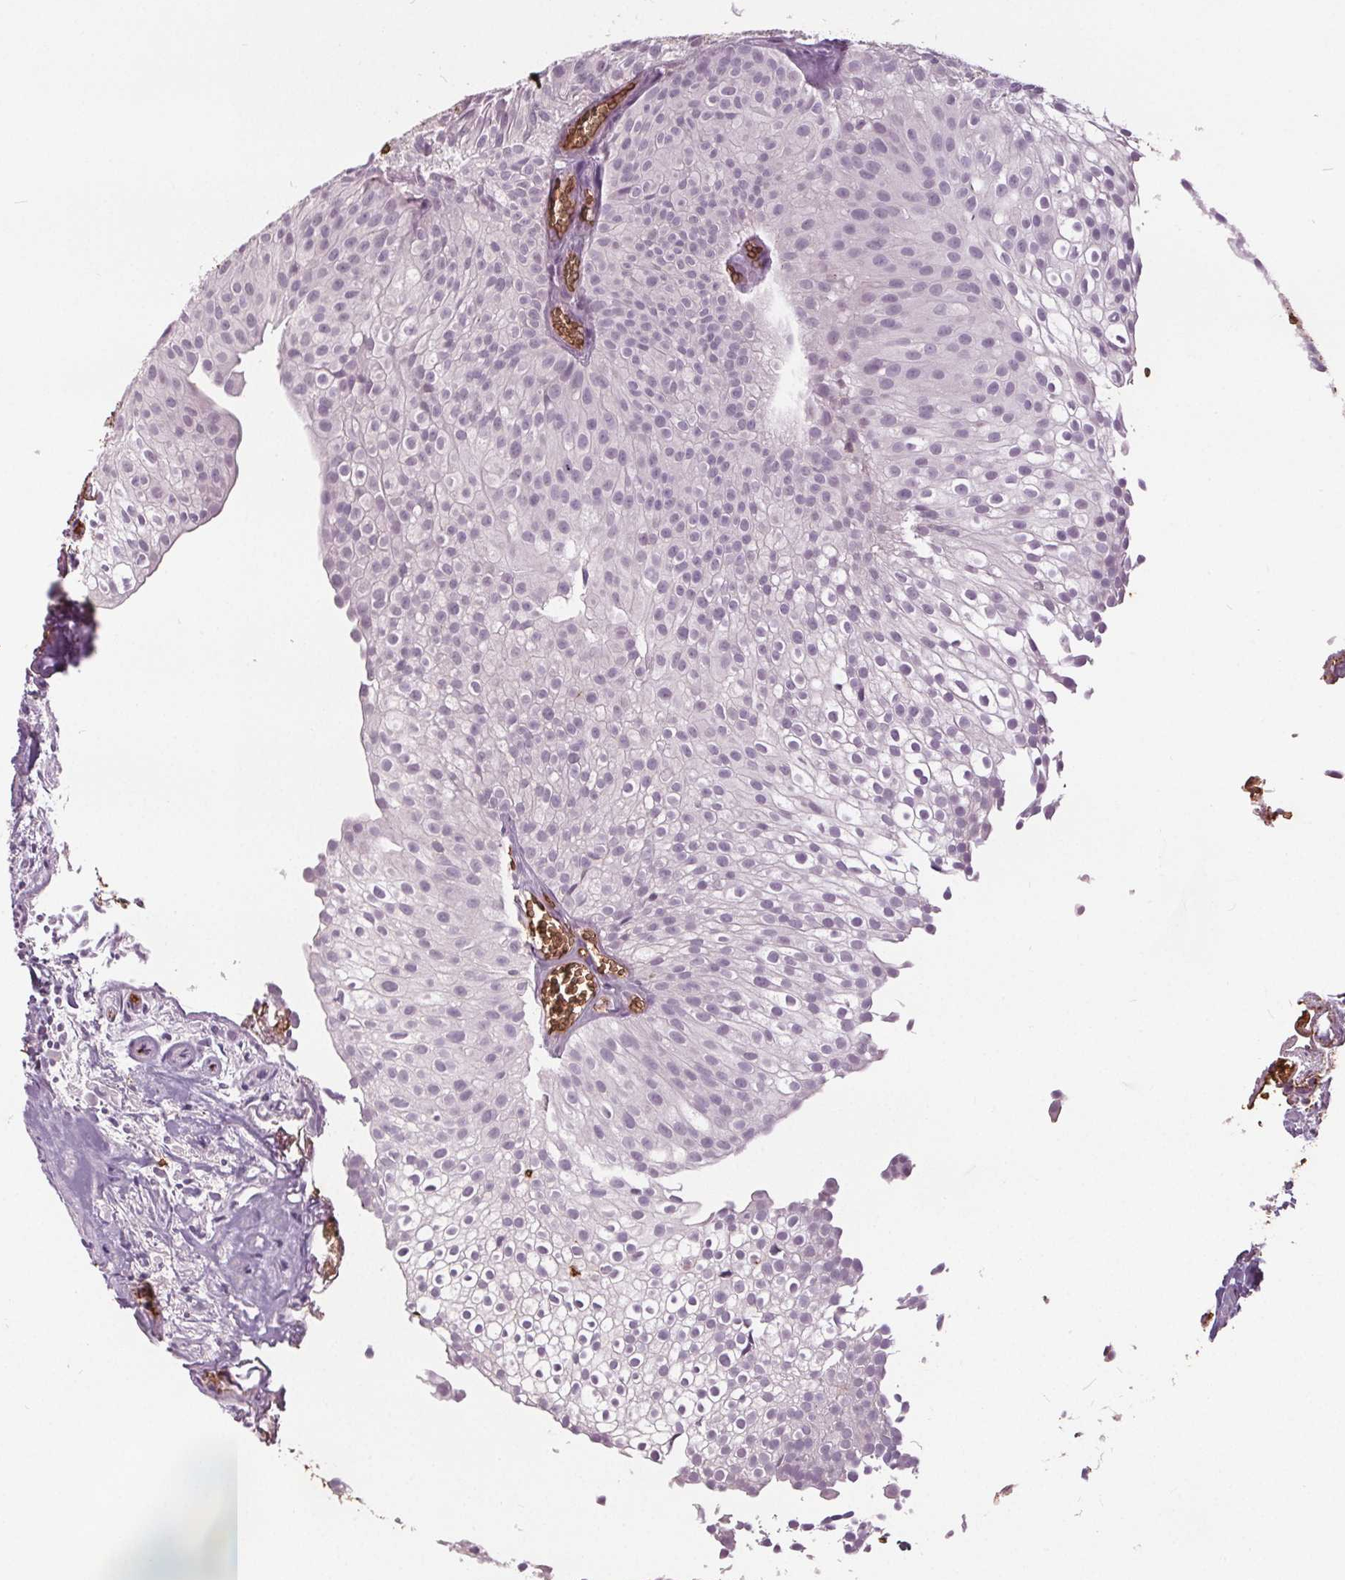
{"staining": {"intensity": "negative", "quantity": "none", "location": "none"}, "tissue": "urothelial cancer", "cell_type": "Tumor cells", "image_type": "cancer", "snomed": [{"axis": "morphology", "description": "Urothelial carcinoma, Low grade"}, {"axis": "topography", "description": "Urinary bladder"}], "caption": "Immunohistochemistry histopathology image of neoplastic tissue: urothelial carcinoma (low-grade) stained with DAB (3,3'-diaminobenzidine) reveals no significant protein expression in tumor cells.", "gene": "SLC4A1", "patient": {"sex": "male", "age": 70}}